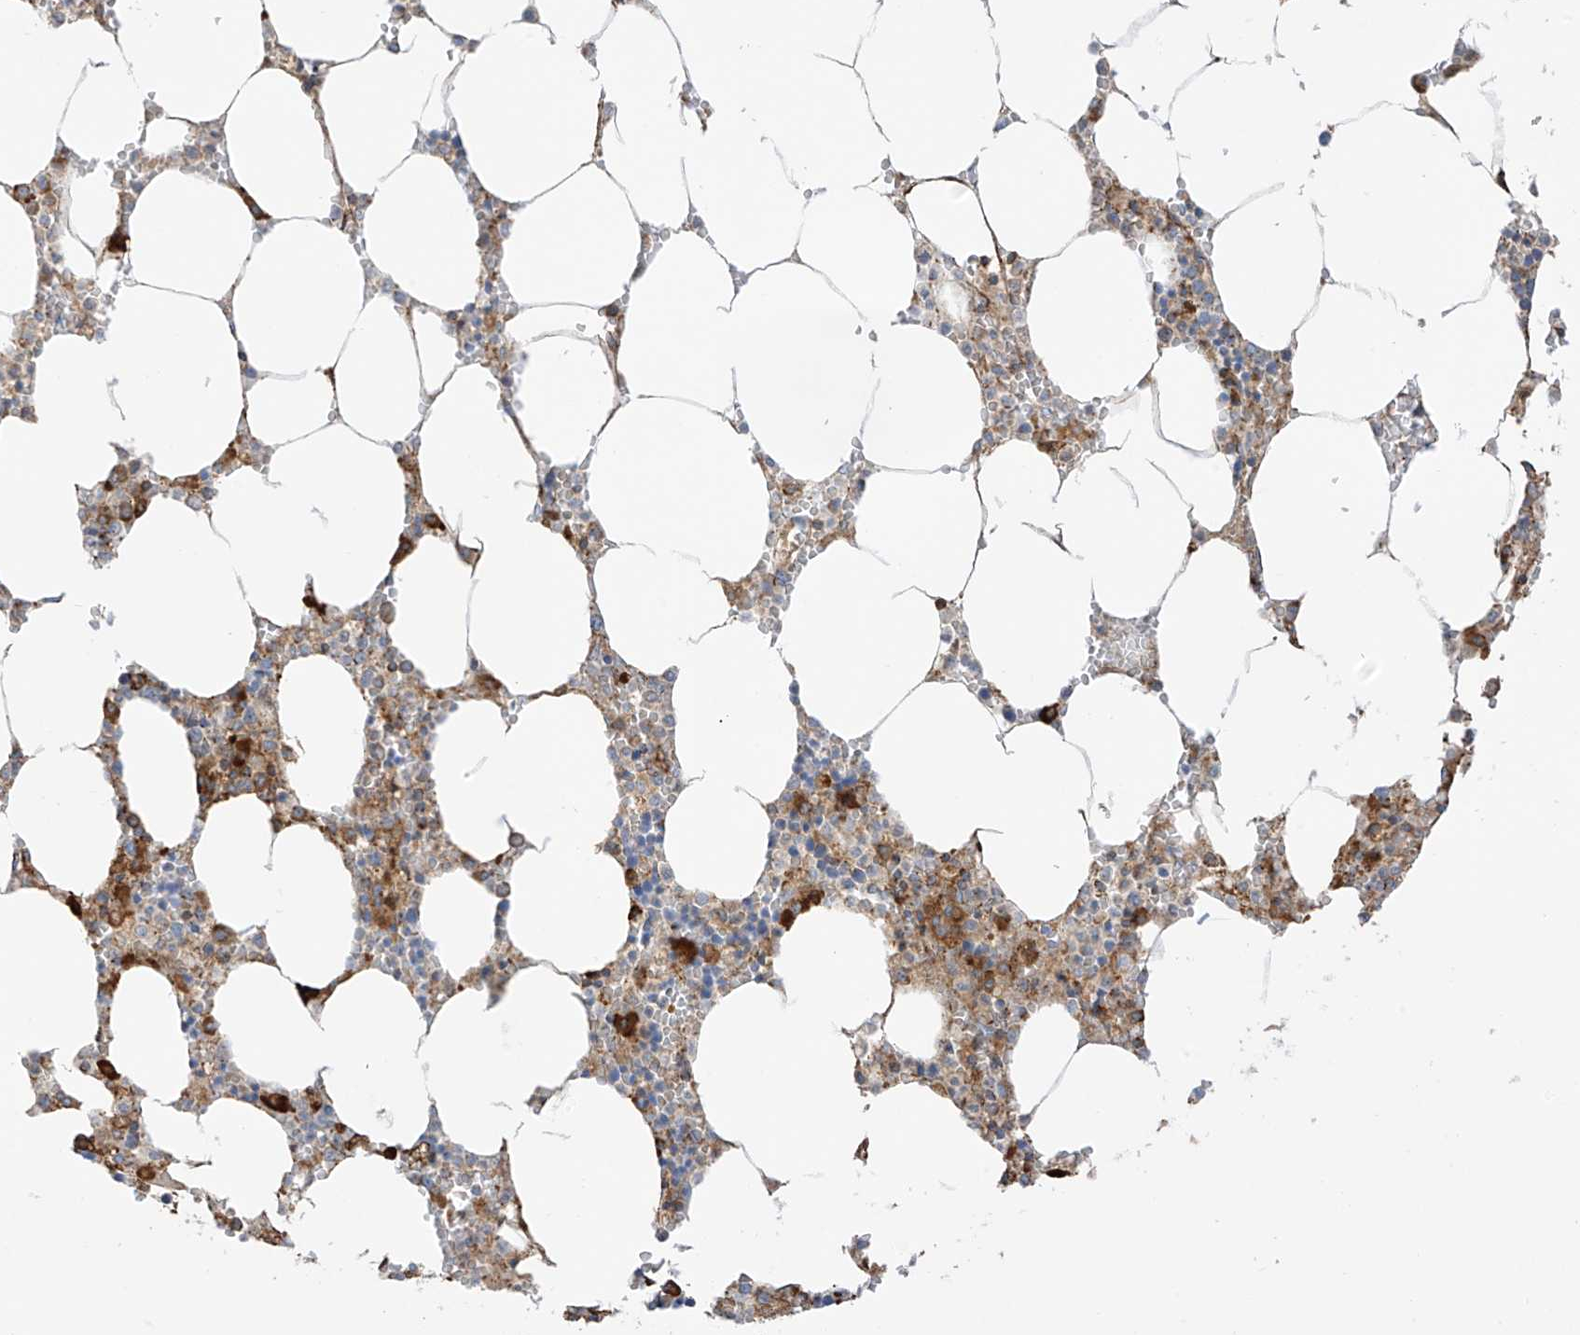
{"staining": {"intensity": "strong", "quantity": "<25%", "location": "cytoplasmic/membranous"}, "tissue": "bone marrow", "cell_type": "Hematopoietic cells", "image_type": "normal", "snomed": [{"axis": "morphology", "description": "Normal tissue, NOS"}, {"axis": "topography", "description": "Bone marrow"}], "caption": "The micrograph reveals immunohistochemical staining of unremarkable bone marrow. There is strong cytoplasmic/membranous expression is identified in approximately <25% of hematopoietic cells.", "gene": "XKR3", "patient": {"sex": "male", "age": 70}}